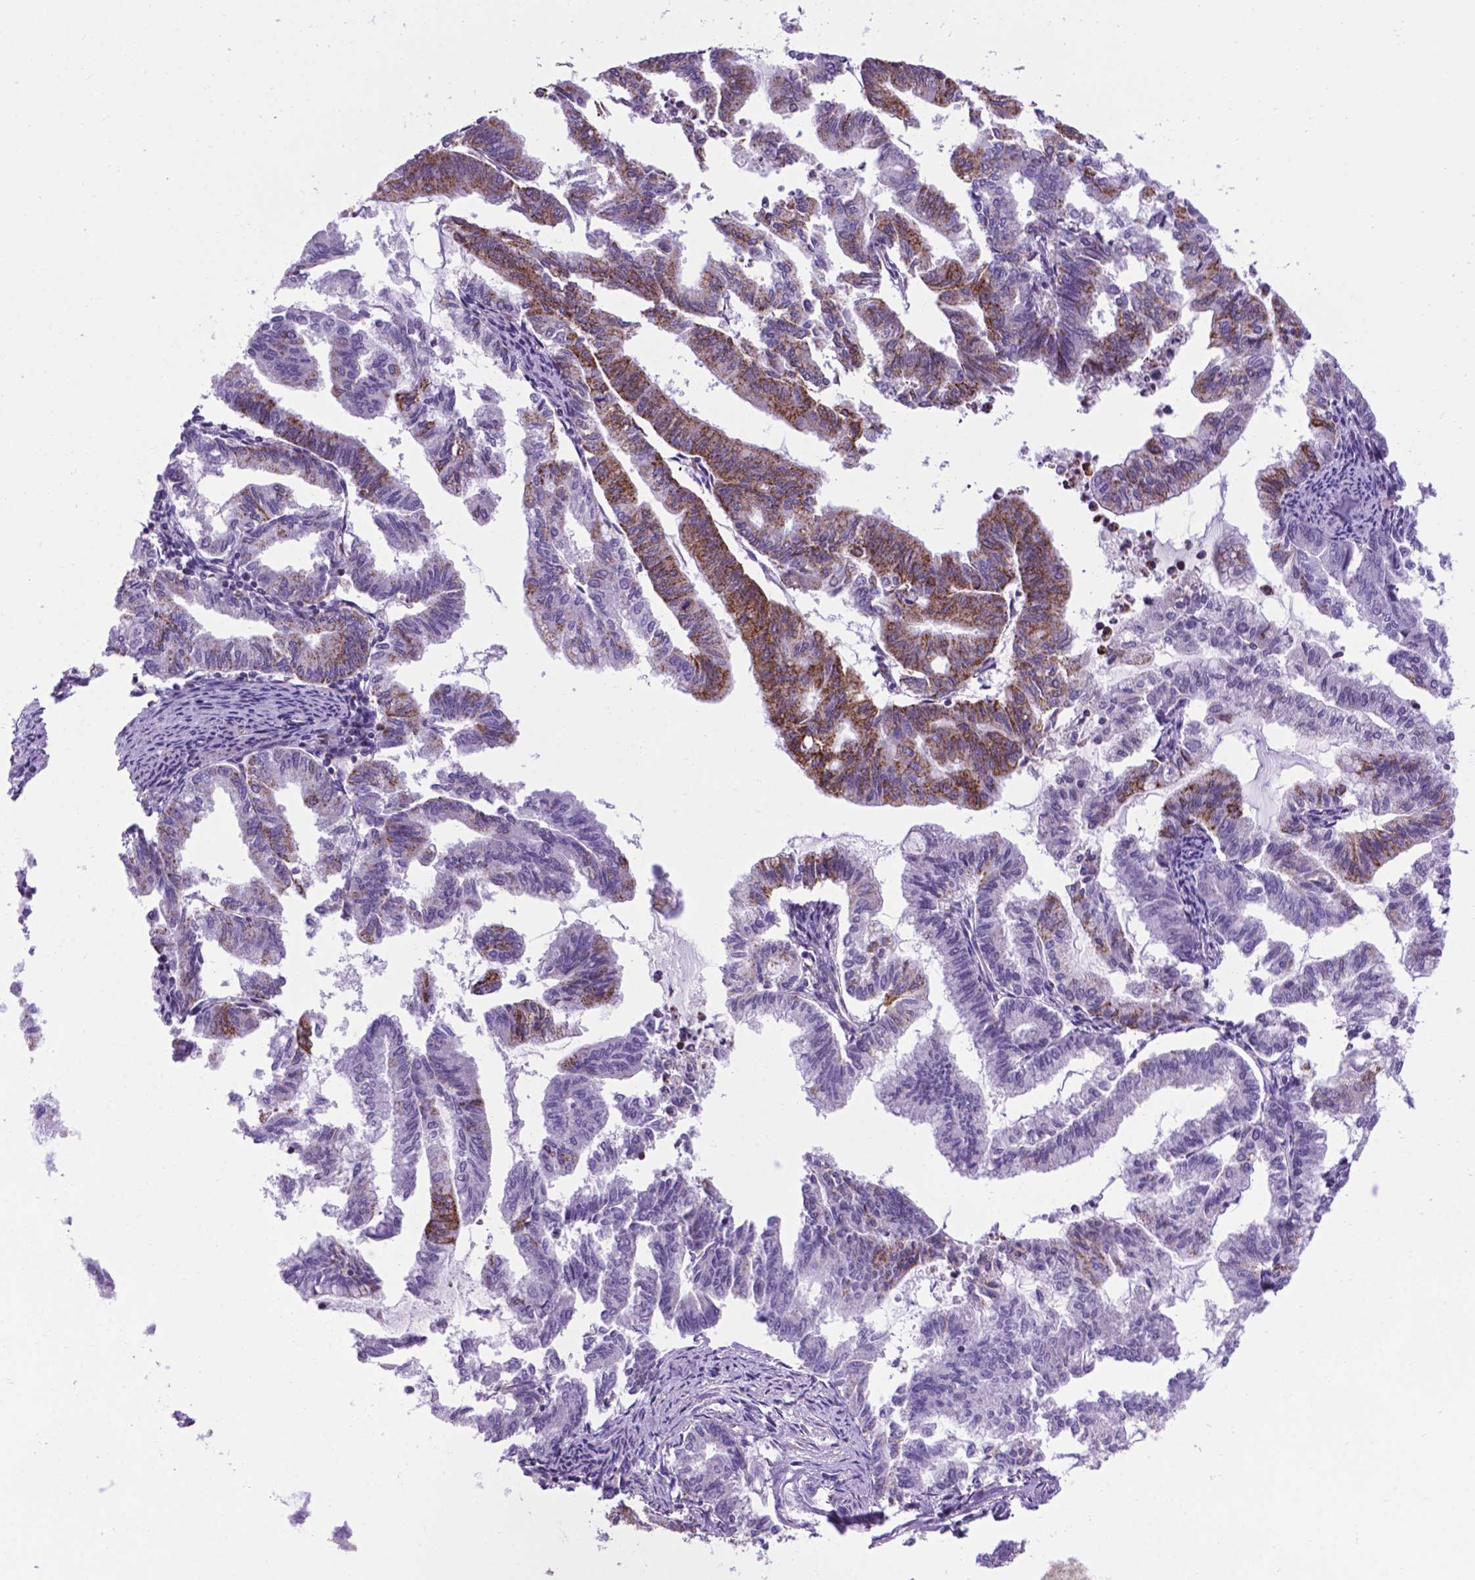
{"staining": {"intensity": "strong", "quantity": "<25%", "location": "cytoplasmic/membranous"}, "tissue": "endometrial cancer", "cell_type": "Tumor cells", "image_type": "cancer", "snomed": [{"axis": "morphology", "description": "Adenocarcinoma, NOS"}, {"axis": "topography", "description": "Endometrium"}], "caption": "Endometrial adenocarcinoma was stained to show a protein in brown. There is medium levels of strong cytoplasmic/membranous expression in about <25% of tumor cells.", "gene": "POU3F3", "patient": {"sex": "female", "age": 79}}